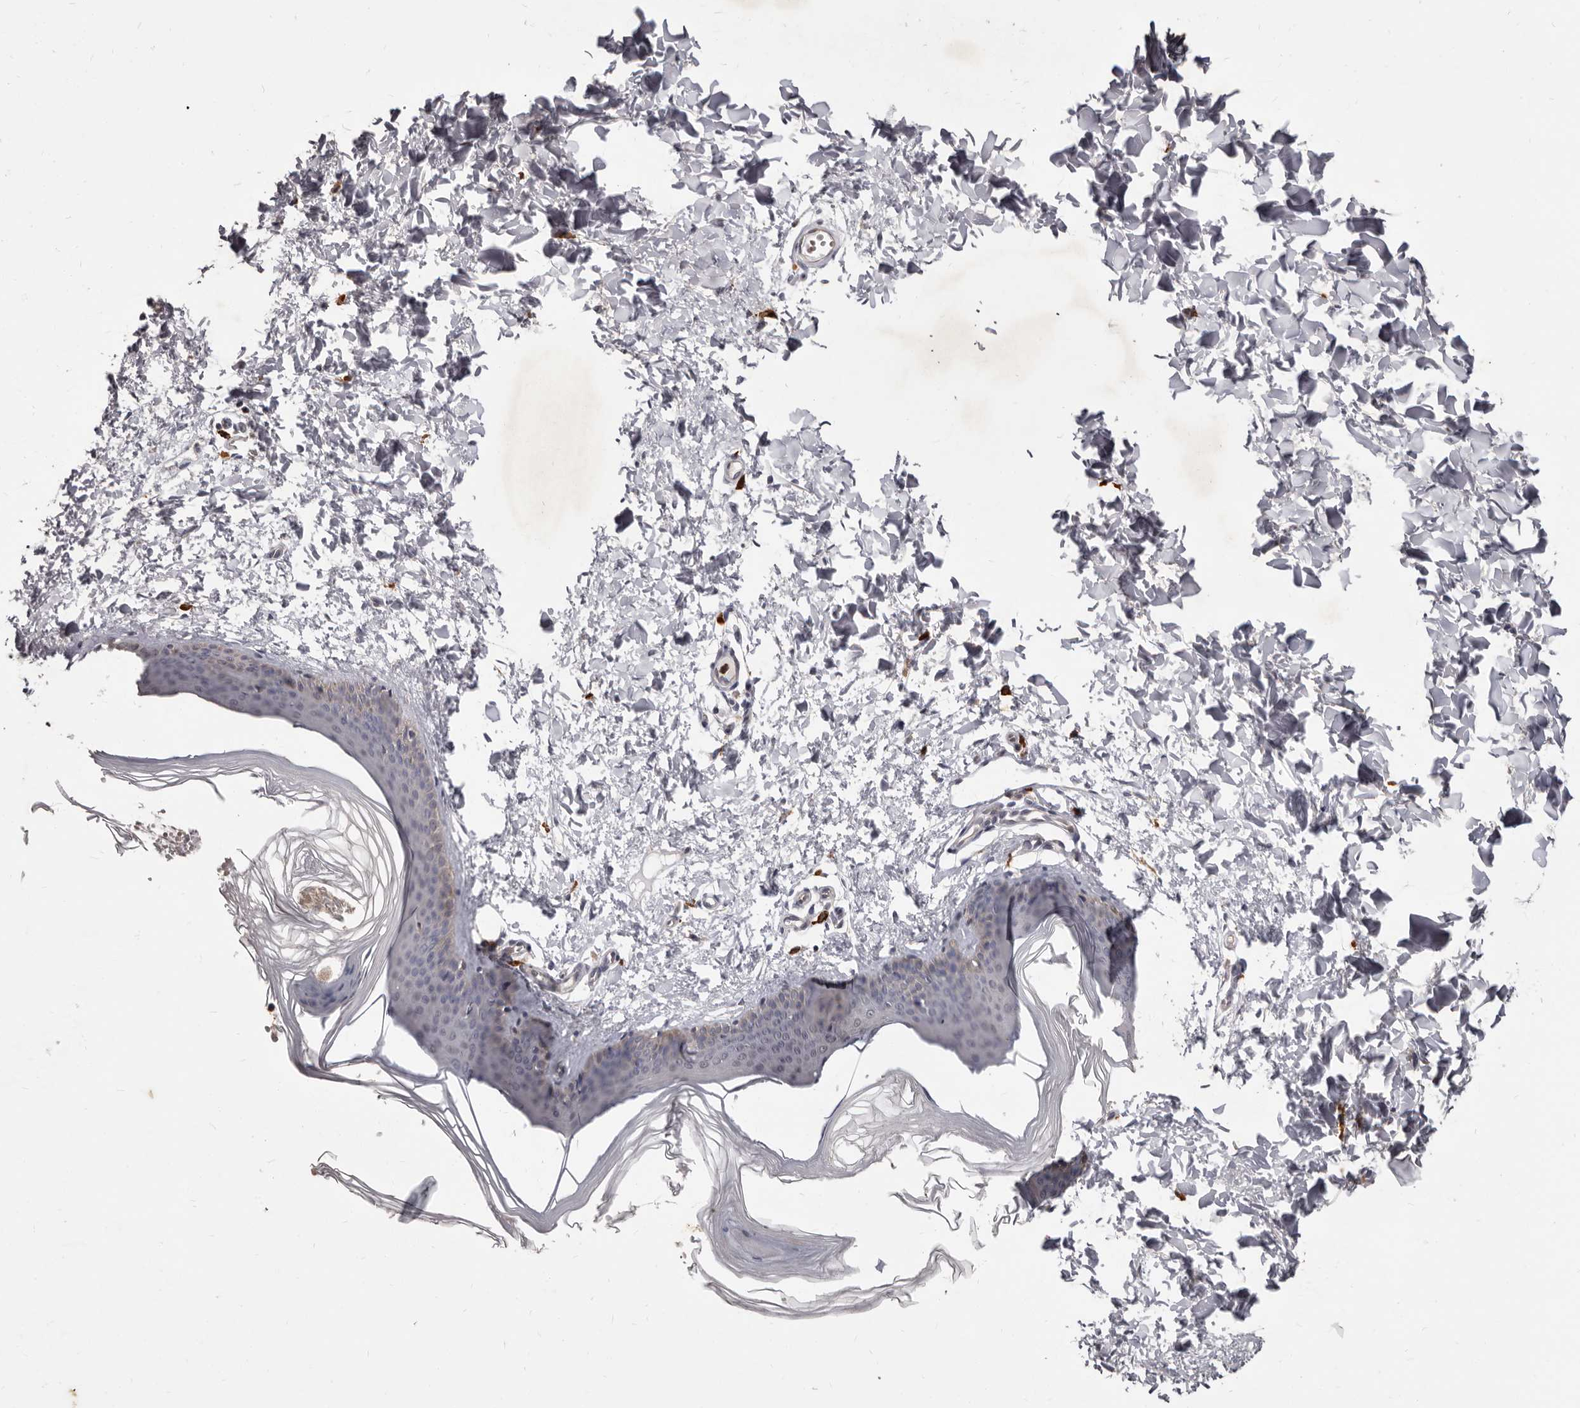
{"staining": {"intensity": "negative", "quantity": "none", "location": "none"}, "tissue": "skin", "cell_type": "Fibroblasts", "image_type": "normal", "snomed": [{"axis": "morphology", "description": "Normal tissue, NOS"}, {"axis": "topography", "description": "Skin"}], "caption": "An IHC photomicrograph of unremarkable skin is shown. There is no staining in fibroblasts of skin. (Stains: DAB immunohistochemistry with hematoxylin counter stain, Microscopy: brightfield microscopy at high magnification).", "gene": "ACLY", "patient": {"sex": "female", "age": 27}}